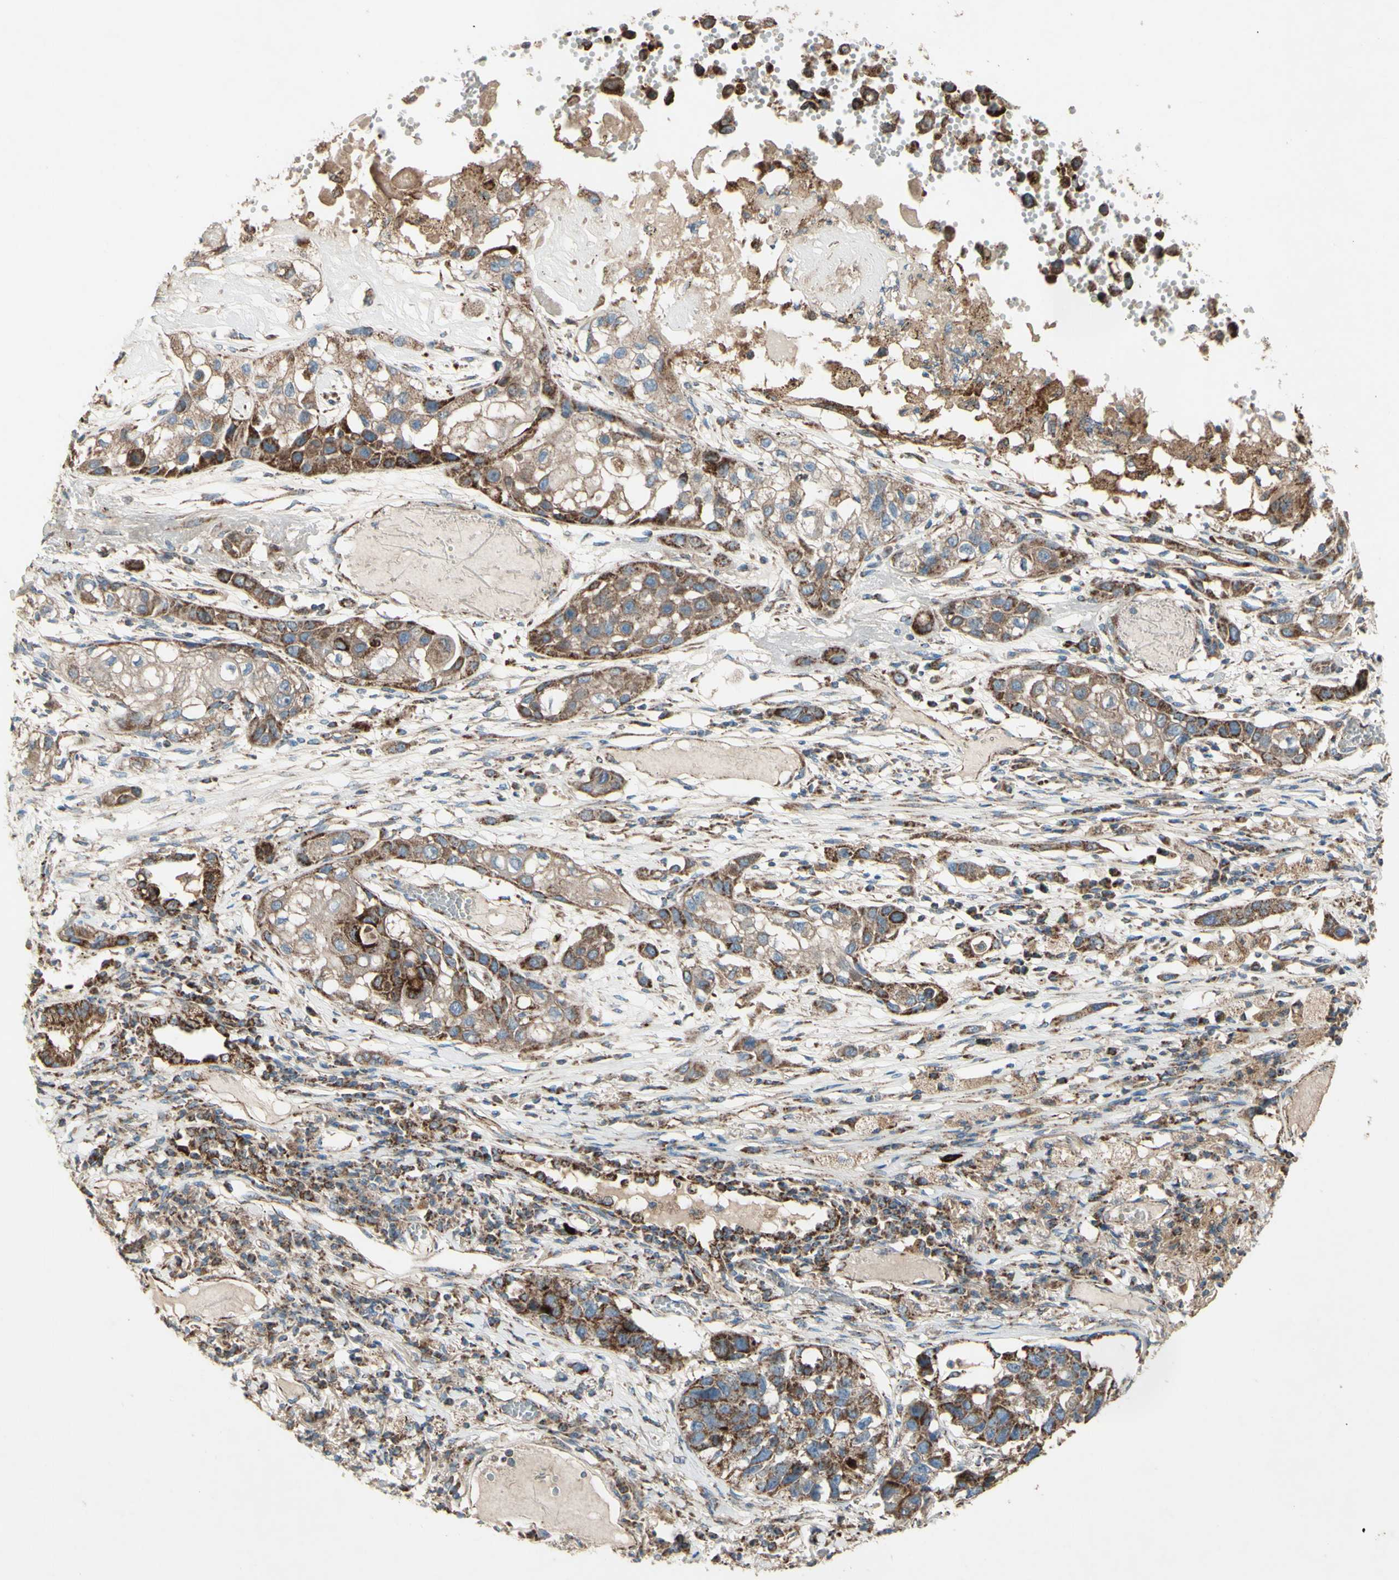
{"staining": {"intensity": "strong", "quantity": ">75%", "location": "cytoplasmic/membranous"}, "tissue": "lung cancer", "cell_type": "Tumor cells", "image_type": "cancer", "snomed": [{"axis": "morphology", "description": "Squamous cell carcinoma, NOS"}, {"axis": "topography", "description": "Lung"}], "caption": "About >75% of tumor cells in human lung cancer (squamous cell carcinoma) show strong cytoplasmic/membranous protein expression as visualized by brown immunohistochemical staining.", "gene": "RHOT1", "patient": {"sex": "male", "age": 71}}